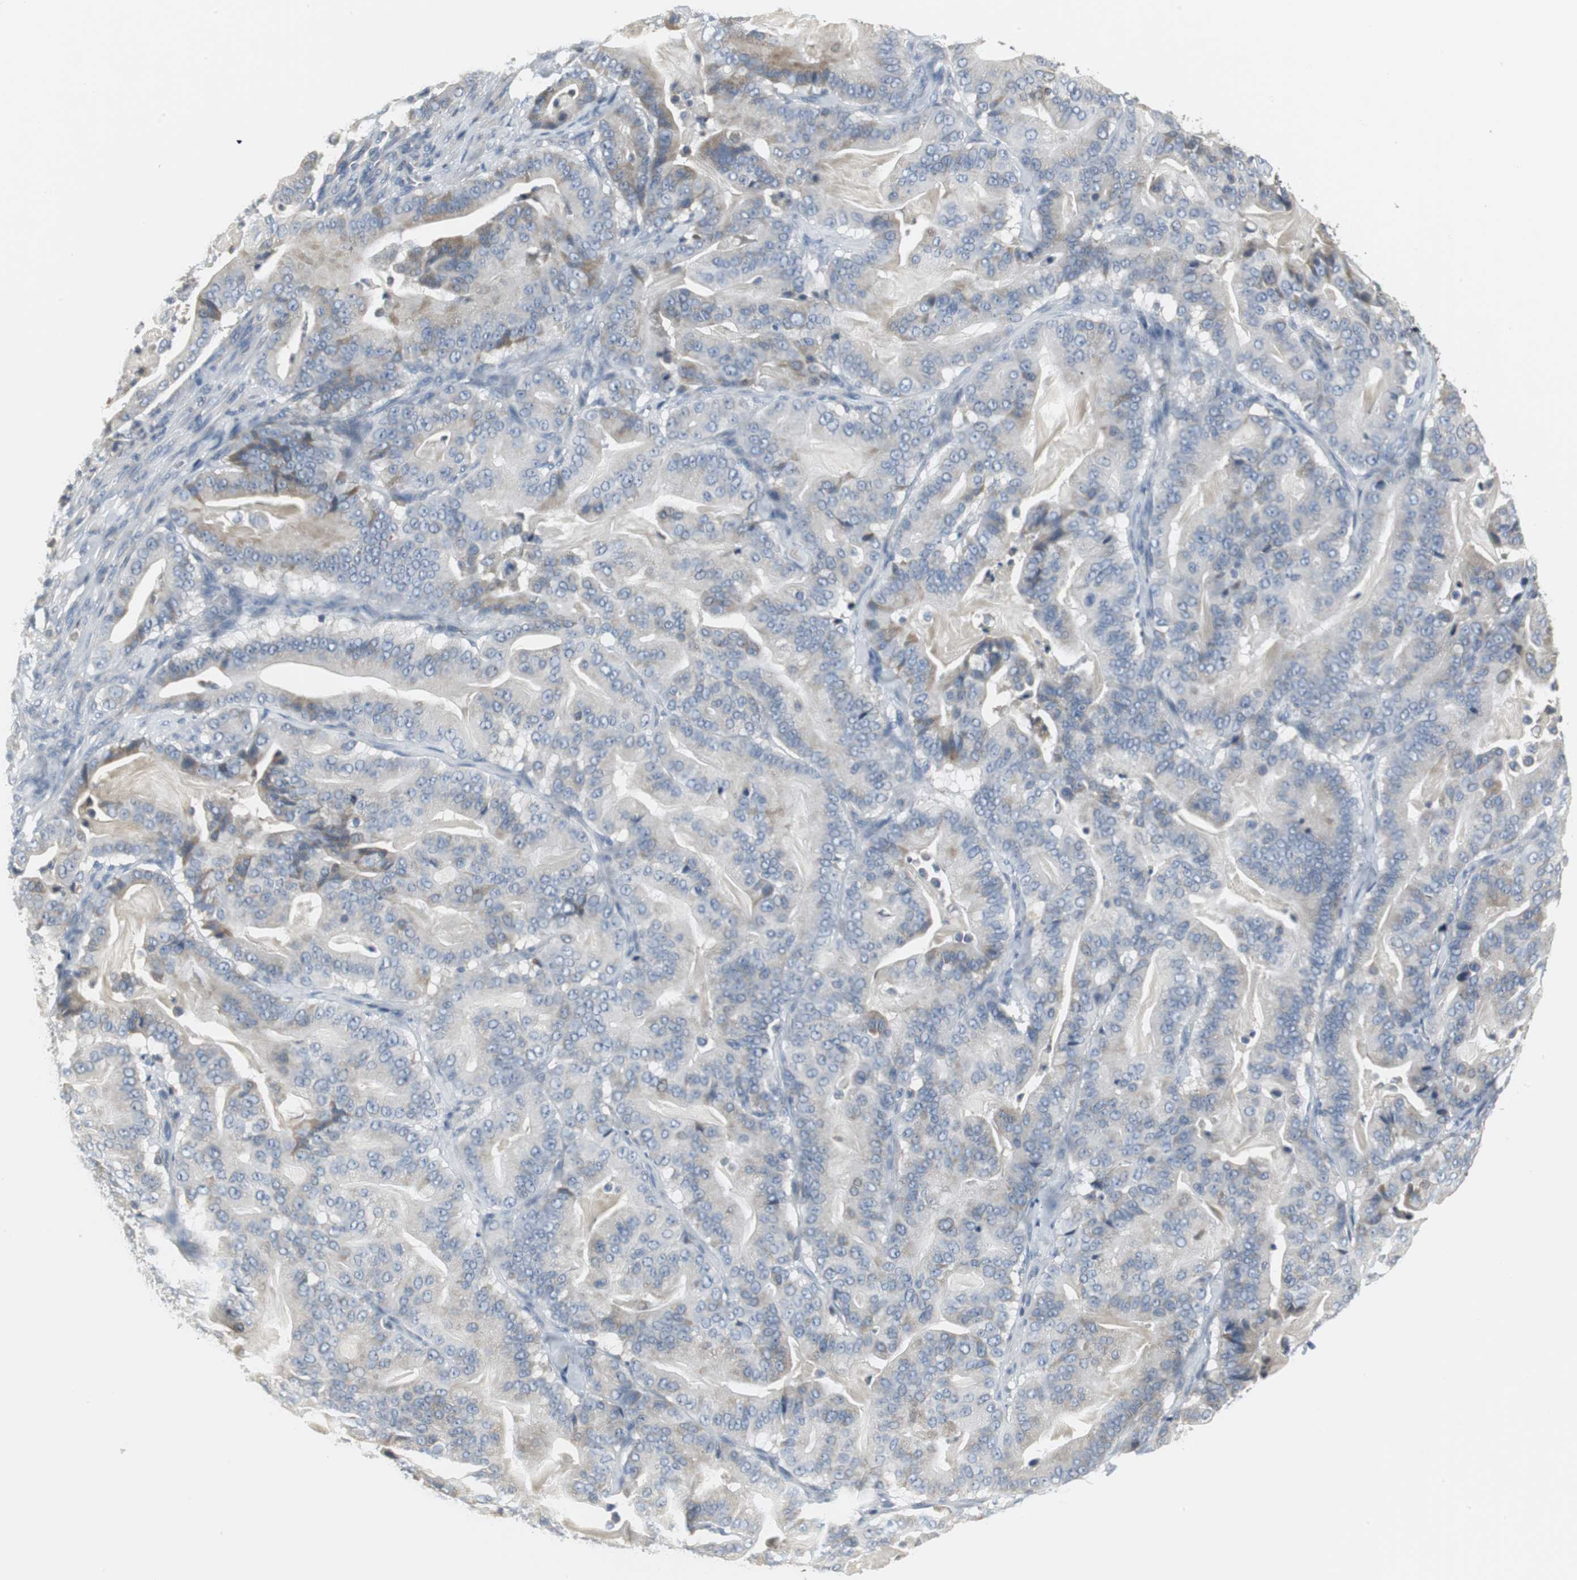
{"staining": {"intensity": "moderate", "quantity": "25%-75%", "location": "cytoplasmic/membranous"}, "tissue": "pancreatic cancer", "cell_type": "Tumor cells", "image_type": "cancer", "snomed": [{"axis": "morphology", "description": "Adenocarcinoma, NOS"}, {"axis": "topography", "description": "Pancreas"}], "caption": "Tumor cells demonstrate medium levels of moderate cytoplasmic/membranous expression in about 25%-75% of cells in human adenocarcinoma (pancreatic).", "gene": "SLC2A5", "patient": {"sex": "male", "age": 63}}